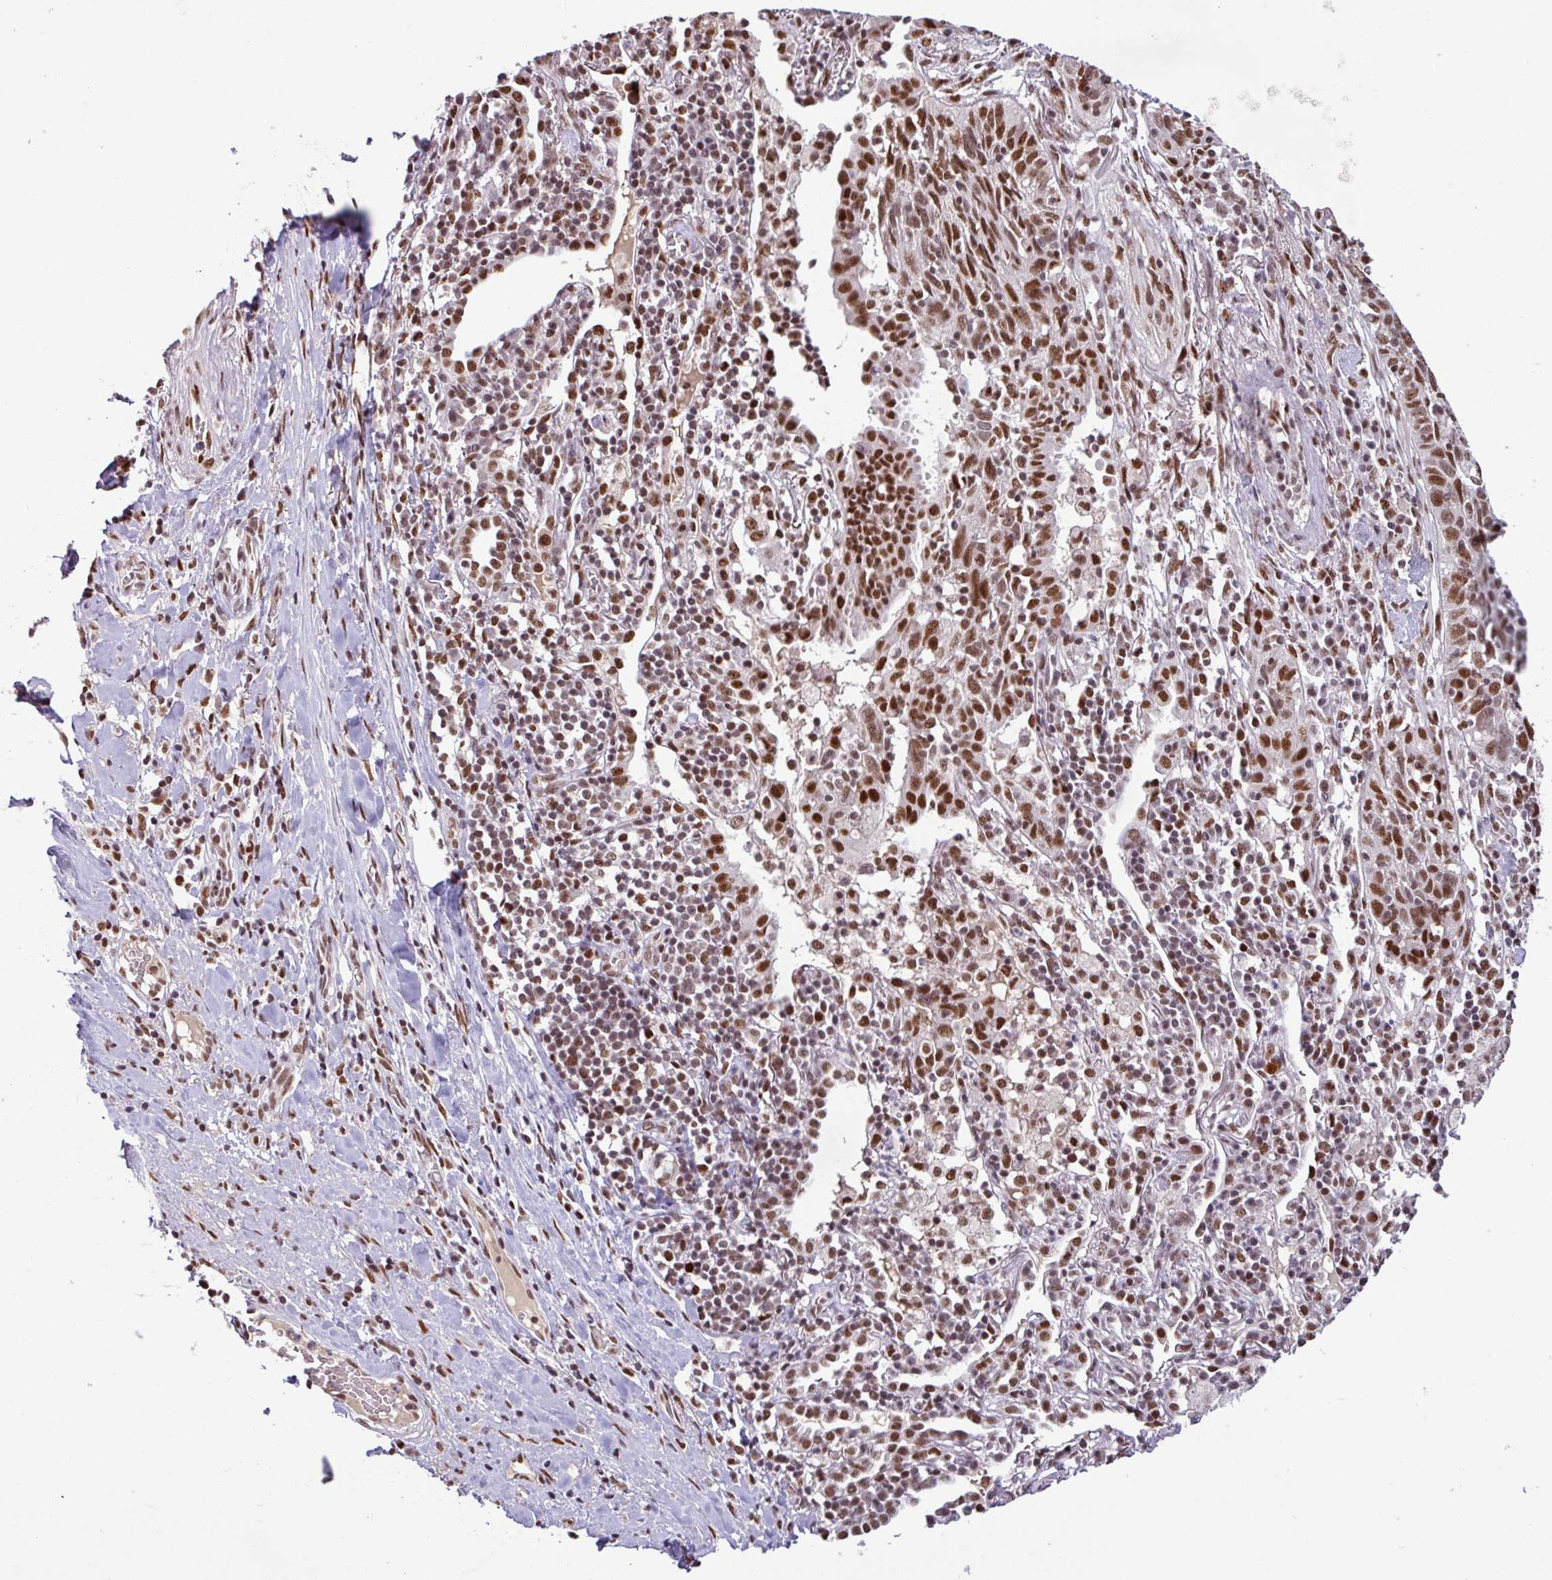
{"staining": {"intensity": "moderate", "quantity": ">75%", "location": "nuclear"}, "tissue": "lung cancer", "cell_type": "Tumor cells", "image_type": "cancer", "snomed": [{"axis": "morphology", "description": "Squamous cell carcinoma, NOS"}, {"axis": "topography", "description": "Lung"}], "caption": "Lung cancer stained with a brown dye shows moderate nuclear positive staining in about >75% of tumor cells.", "gene": "TDG", "patient": {"sex": "female", "age": 66}}